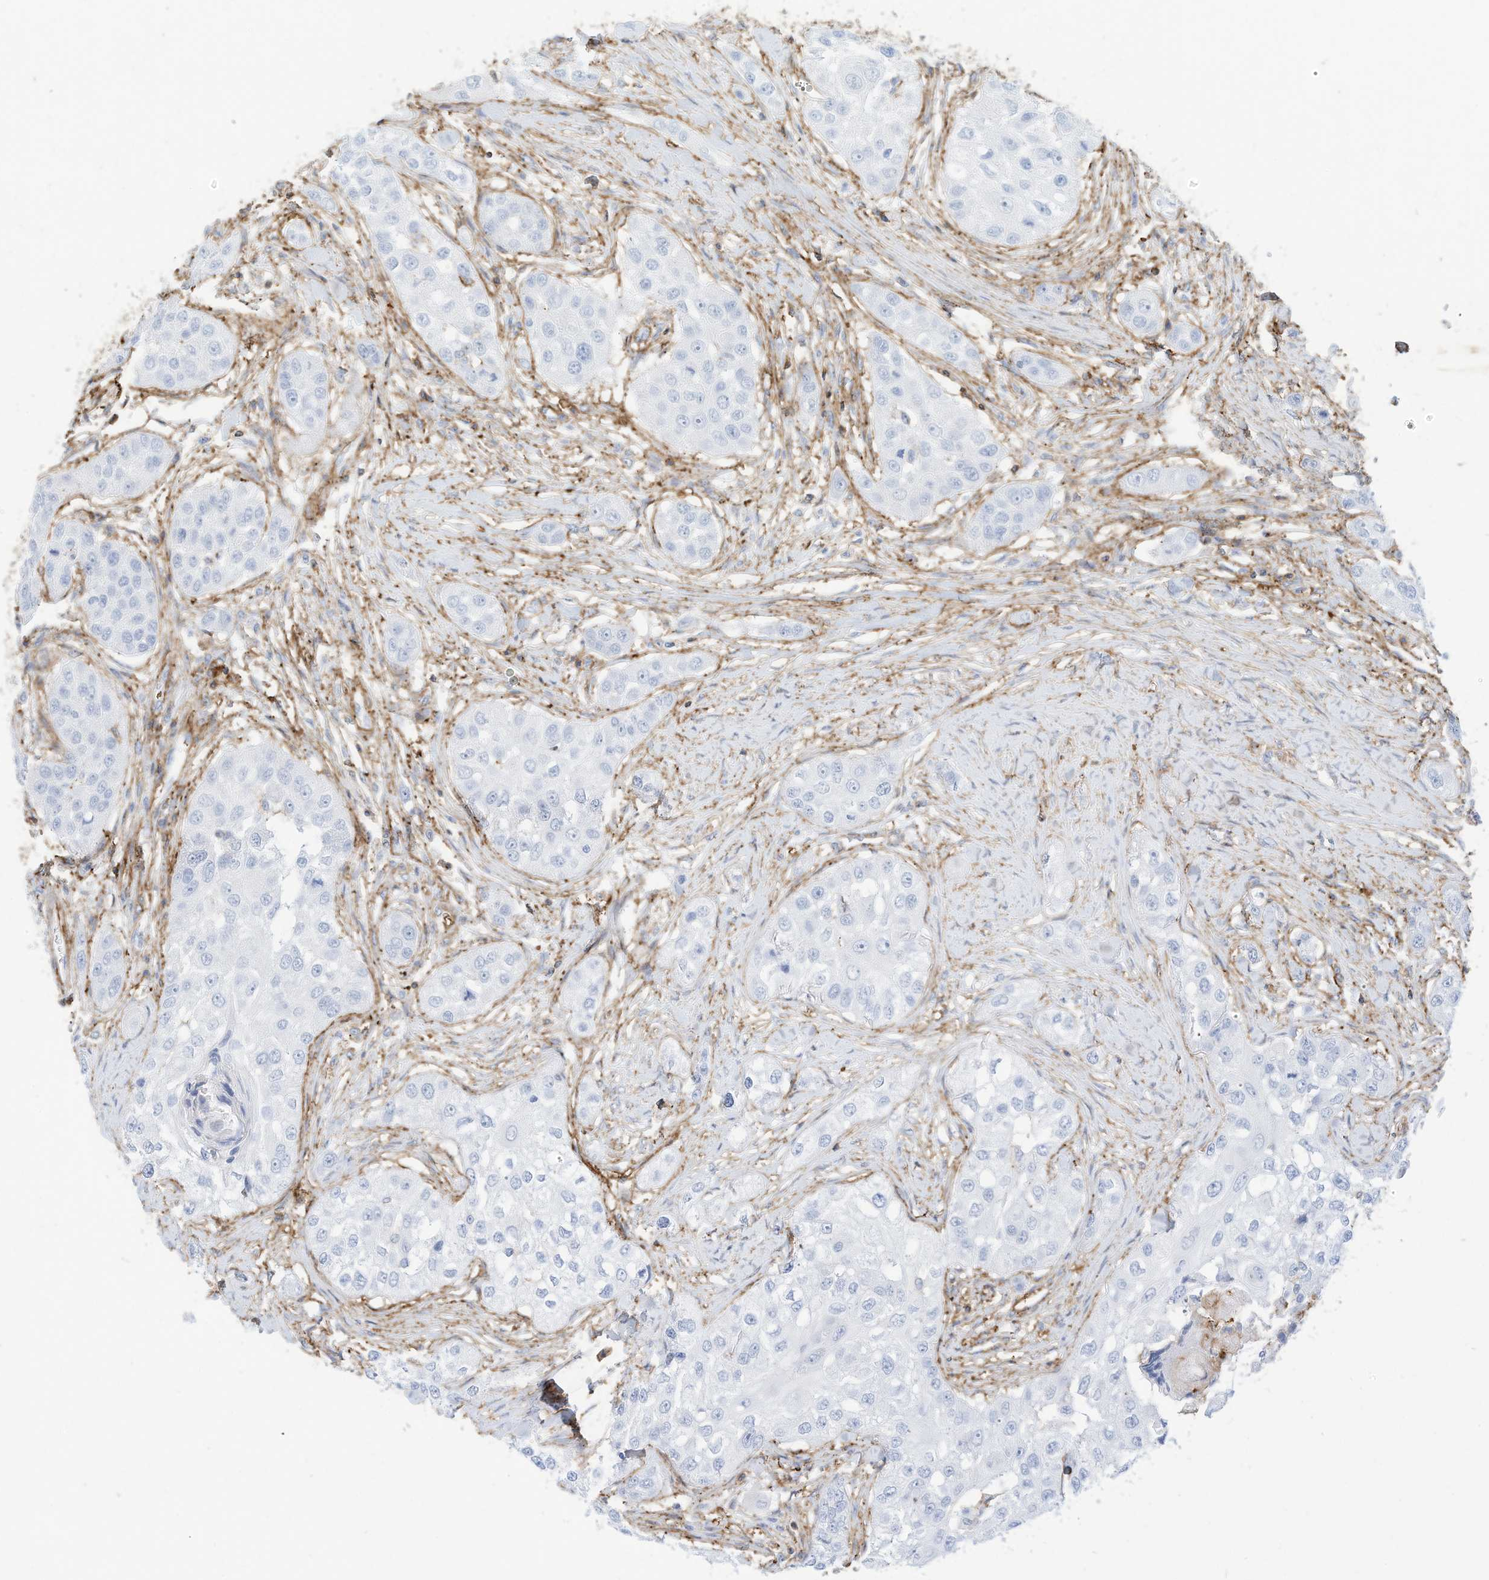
{"staining": {"intensity": "negative", "quantity": "none", "location": "none"}, "tissue": "head and neck cancer", "cell_type": "Tumor cells", "image_type": "cancer", "snomed": [{"axis": "morphology", "description": "Normal tissue, NOS"}, {"axis": "morphology", "description": "Squamous cell carcinoma, NOS"}, {"axis": "topography", "description": "Skeletal muscle"}, {"axis": "topography", "description": "Head-Neck"}], "caption": "Head and neck squamous cell carcinoma was stained to show a protein in brown. There is no significant positivity in tumor cells.", "gene": "TXNDC9", "patient": {"sex": "male", "age": 51}}